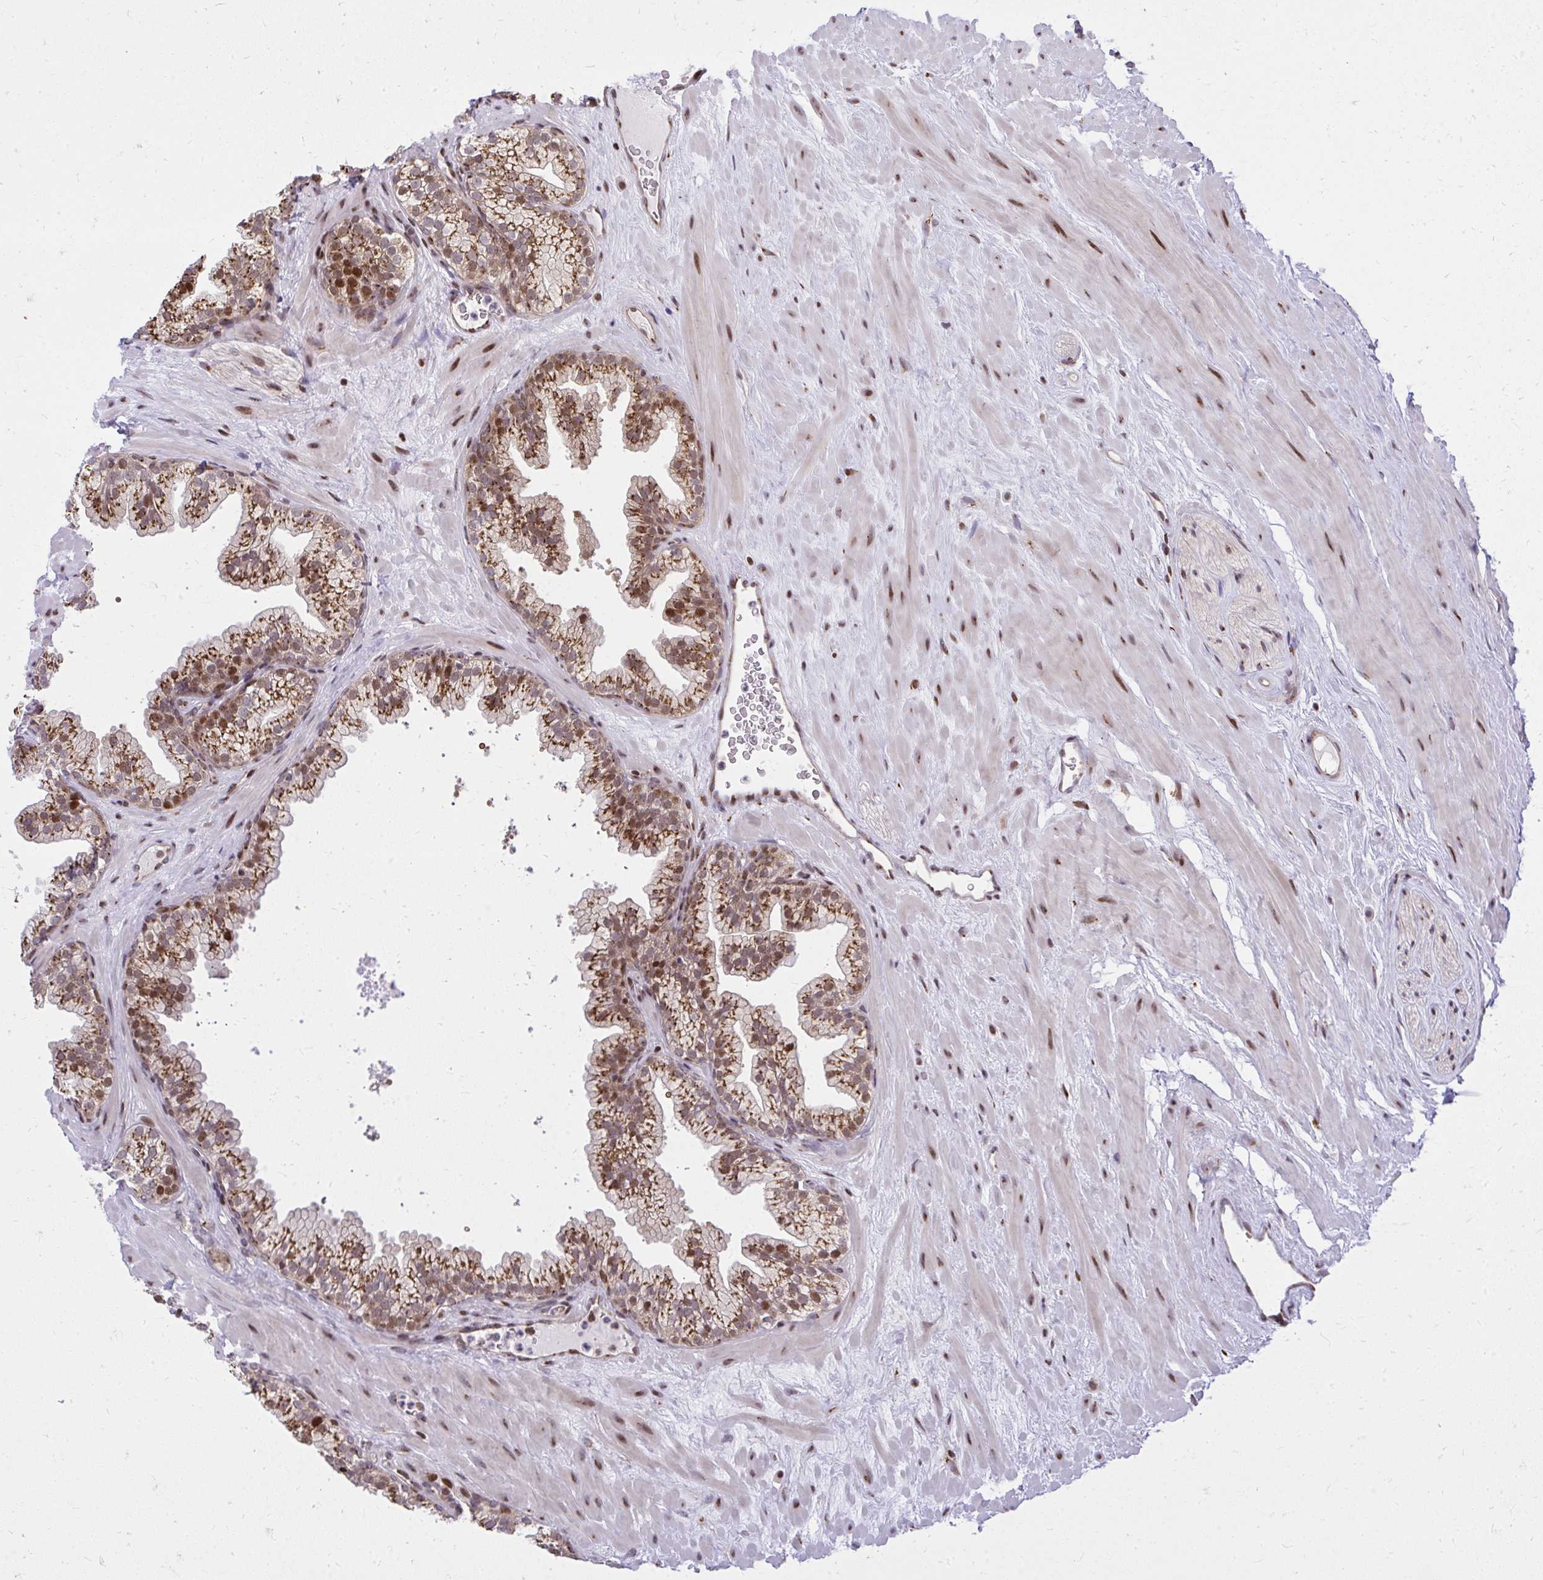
{"staining": {"intensity": "strong", "quantity": ">75%", "location": "cytoplasmic/membranous,nuclear"}, "tissue": "prostate", "cell_type": "Glandular cells", "image_type": "normal", "snomed": [{"axis": "morphology", "description": "Normal tissue, NOS"}, {"axis": "topography", "description": "Prostate"}, {"axis": "topography", "description": "Peripheral nerve tissue"}], "caption": "Prostate stained with IHC reveals strong cytoplasmic/membranous,nuclear staining in approximately >75% of glandular cells. (DAB IHC, brown staining for protein, blue staining for nuclei).", "gene": "PIGY", "patient": {"sex": "male", "age": 61}}